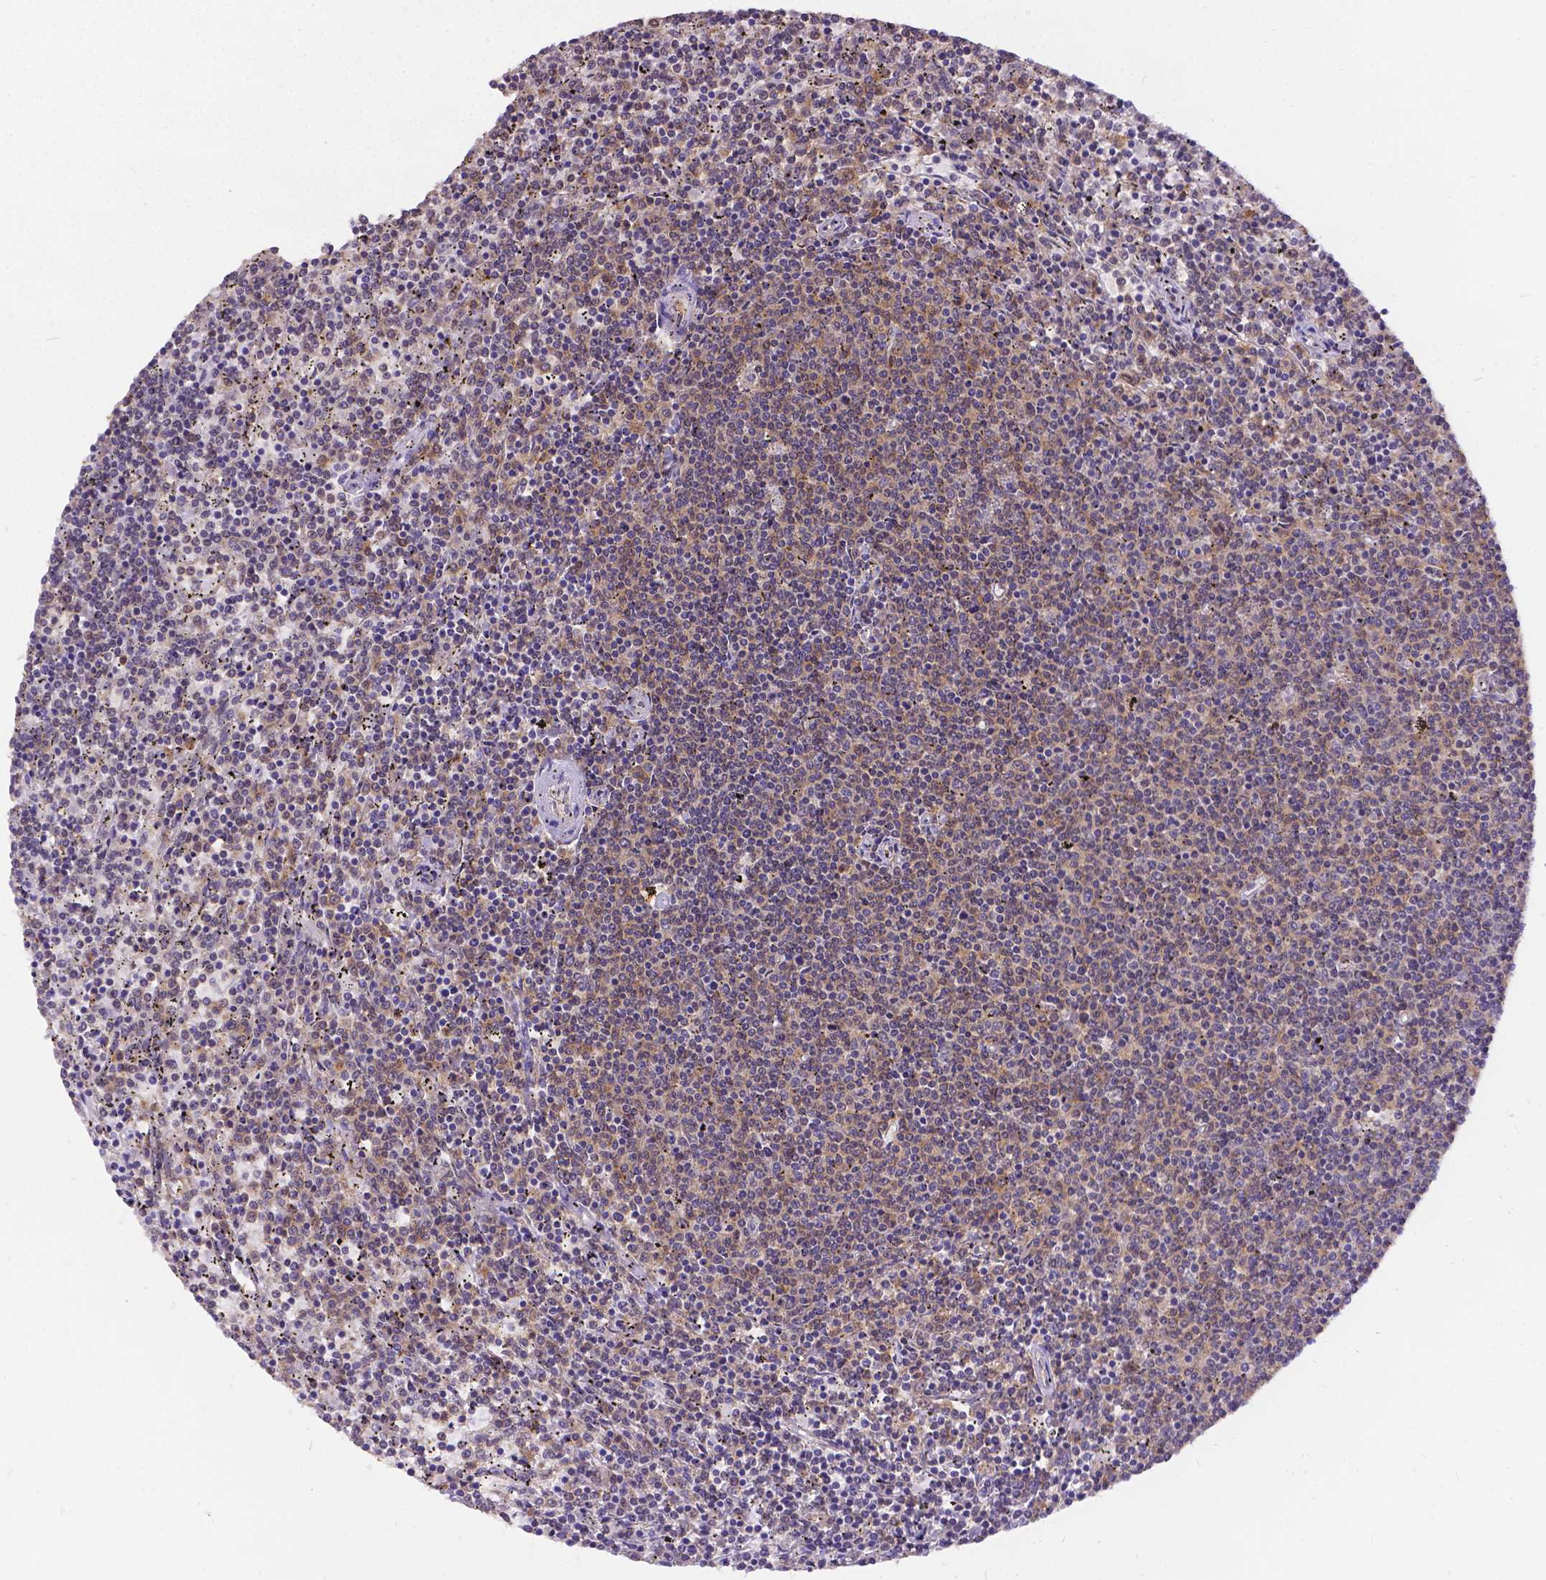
{"staining": {"intensity": "weak", "quantity": "25%-75%", "location": "cytoplasmic/membranous"}, "tissue": "lymphoma", "cell_type": "Tumor cells", "image_type": "cancer", "snomed": [{"axis": "morphology", "description": "Malignant lymphoma, non-Hodgkin's type, Low grade"}, {"axis": "topography", "description": "Spleen"}], "caption": "Human lymphoma stained with a protein marker shows weak staining in tumor cells.", "gene": "DENND6A", "patient": {"sex": "female", "age": 50}}